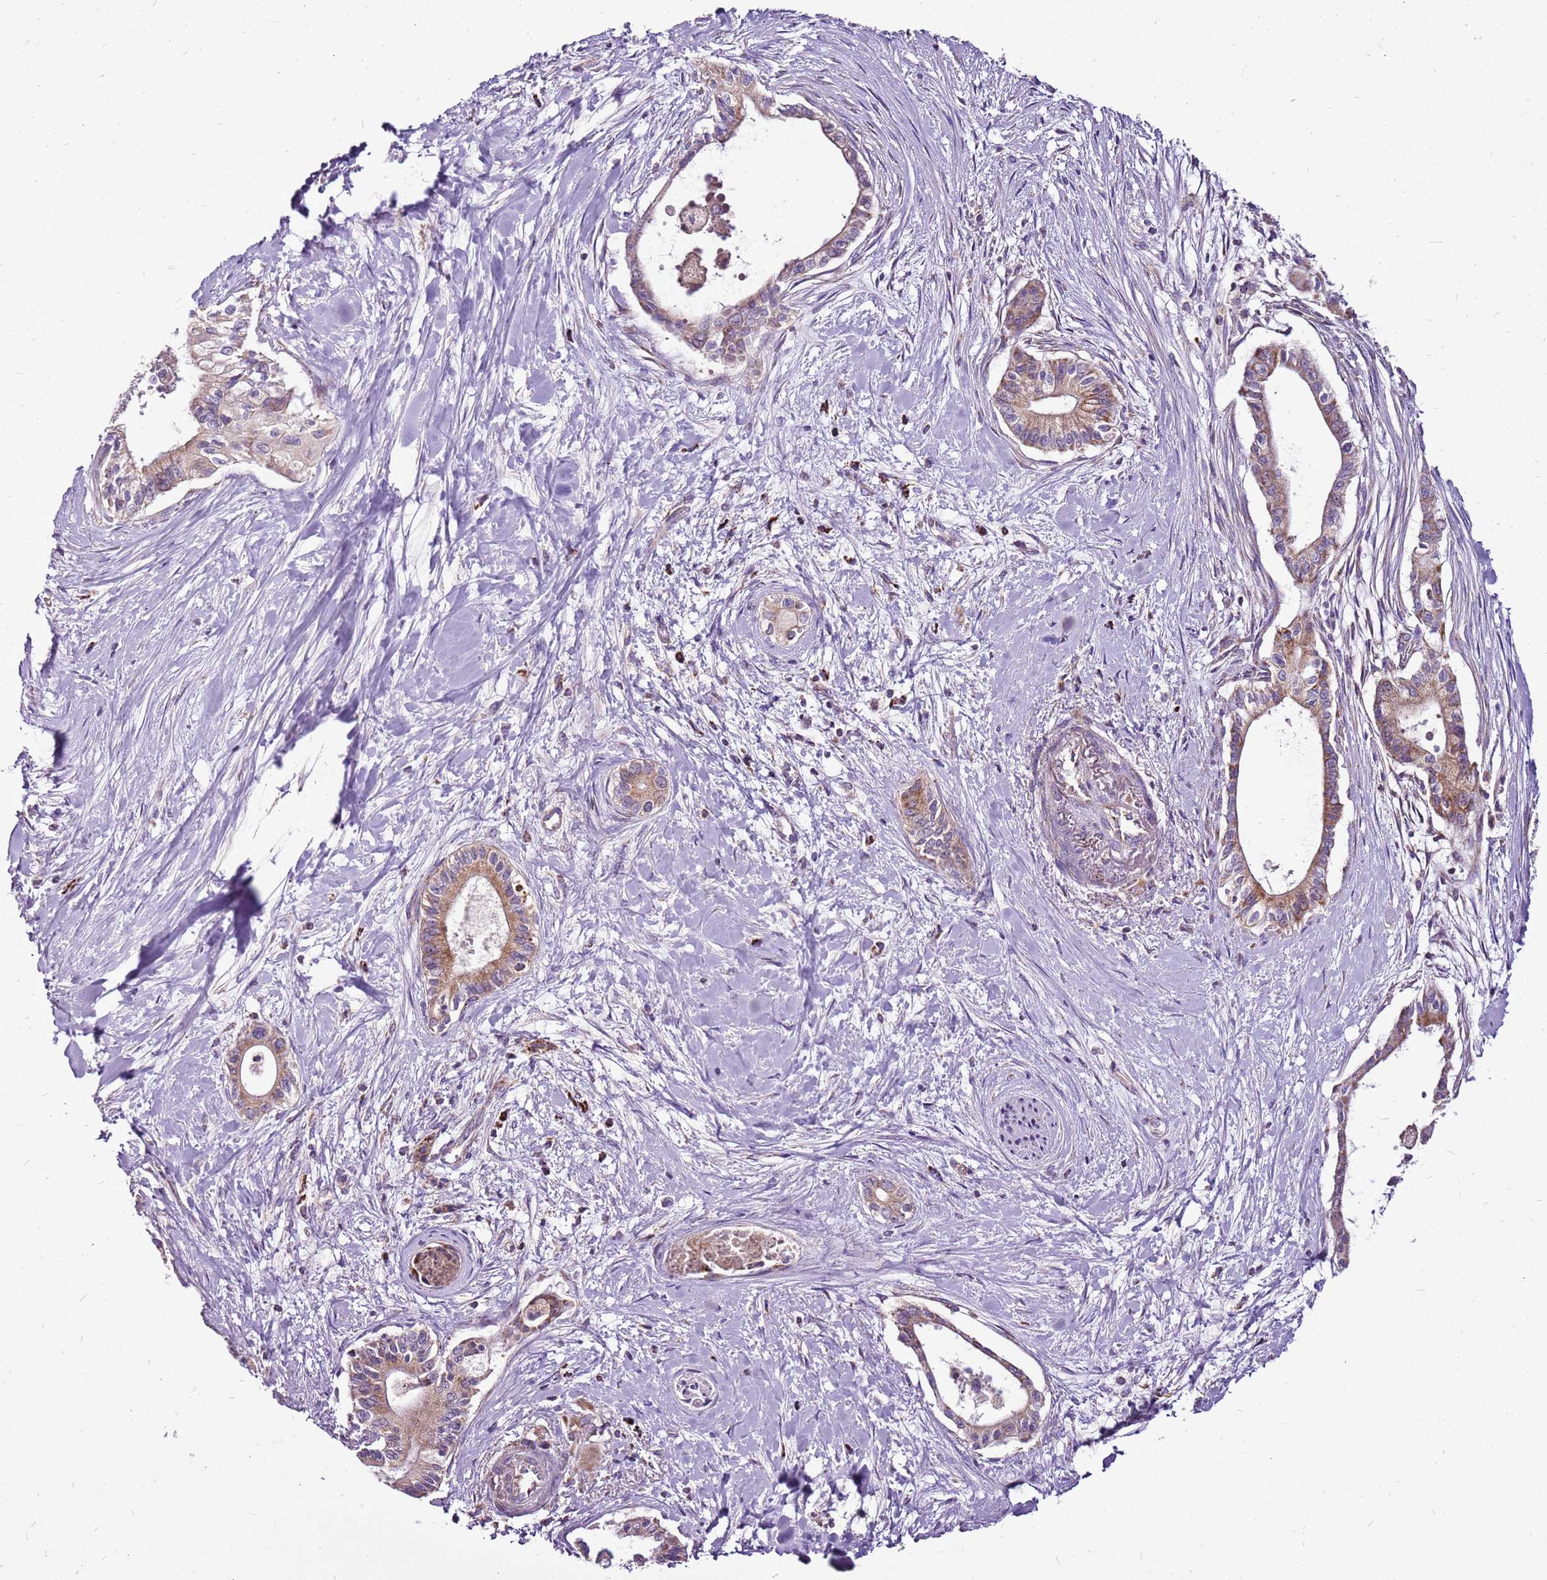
{"staining": {"intensity": "moderate", "quantity": ">75%", "location": "cytoplasmic/membranous"}, "tissue": "pancreatic cancer", "cell_type": "Tumor cells", "image_type": "cancer", "snomed": [{"axis": "morphology", "description": "Adenocarcinoma, NOS"}, {"axis": "topography", "description": "Pancreas"}], "caption": "A micrograph showing moderate cytoplasmic/membranous expression in about >75% of tumor cells in pancreatic cancer, as visualized by brown immunohistochemical staining.", "gene": "GCDH", "patient": {"sex": "male", "age": 78}}